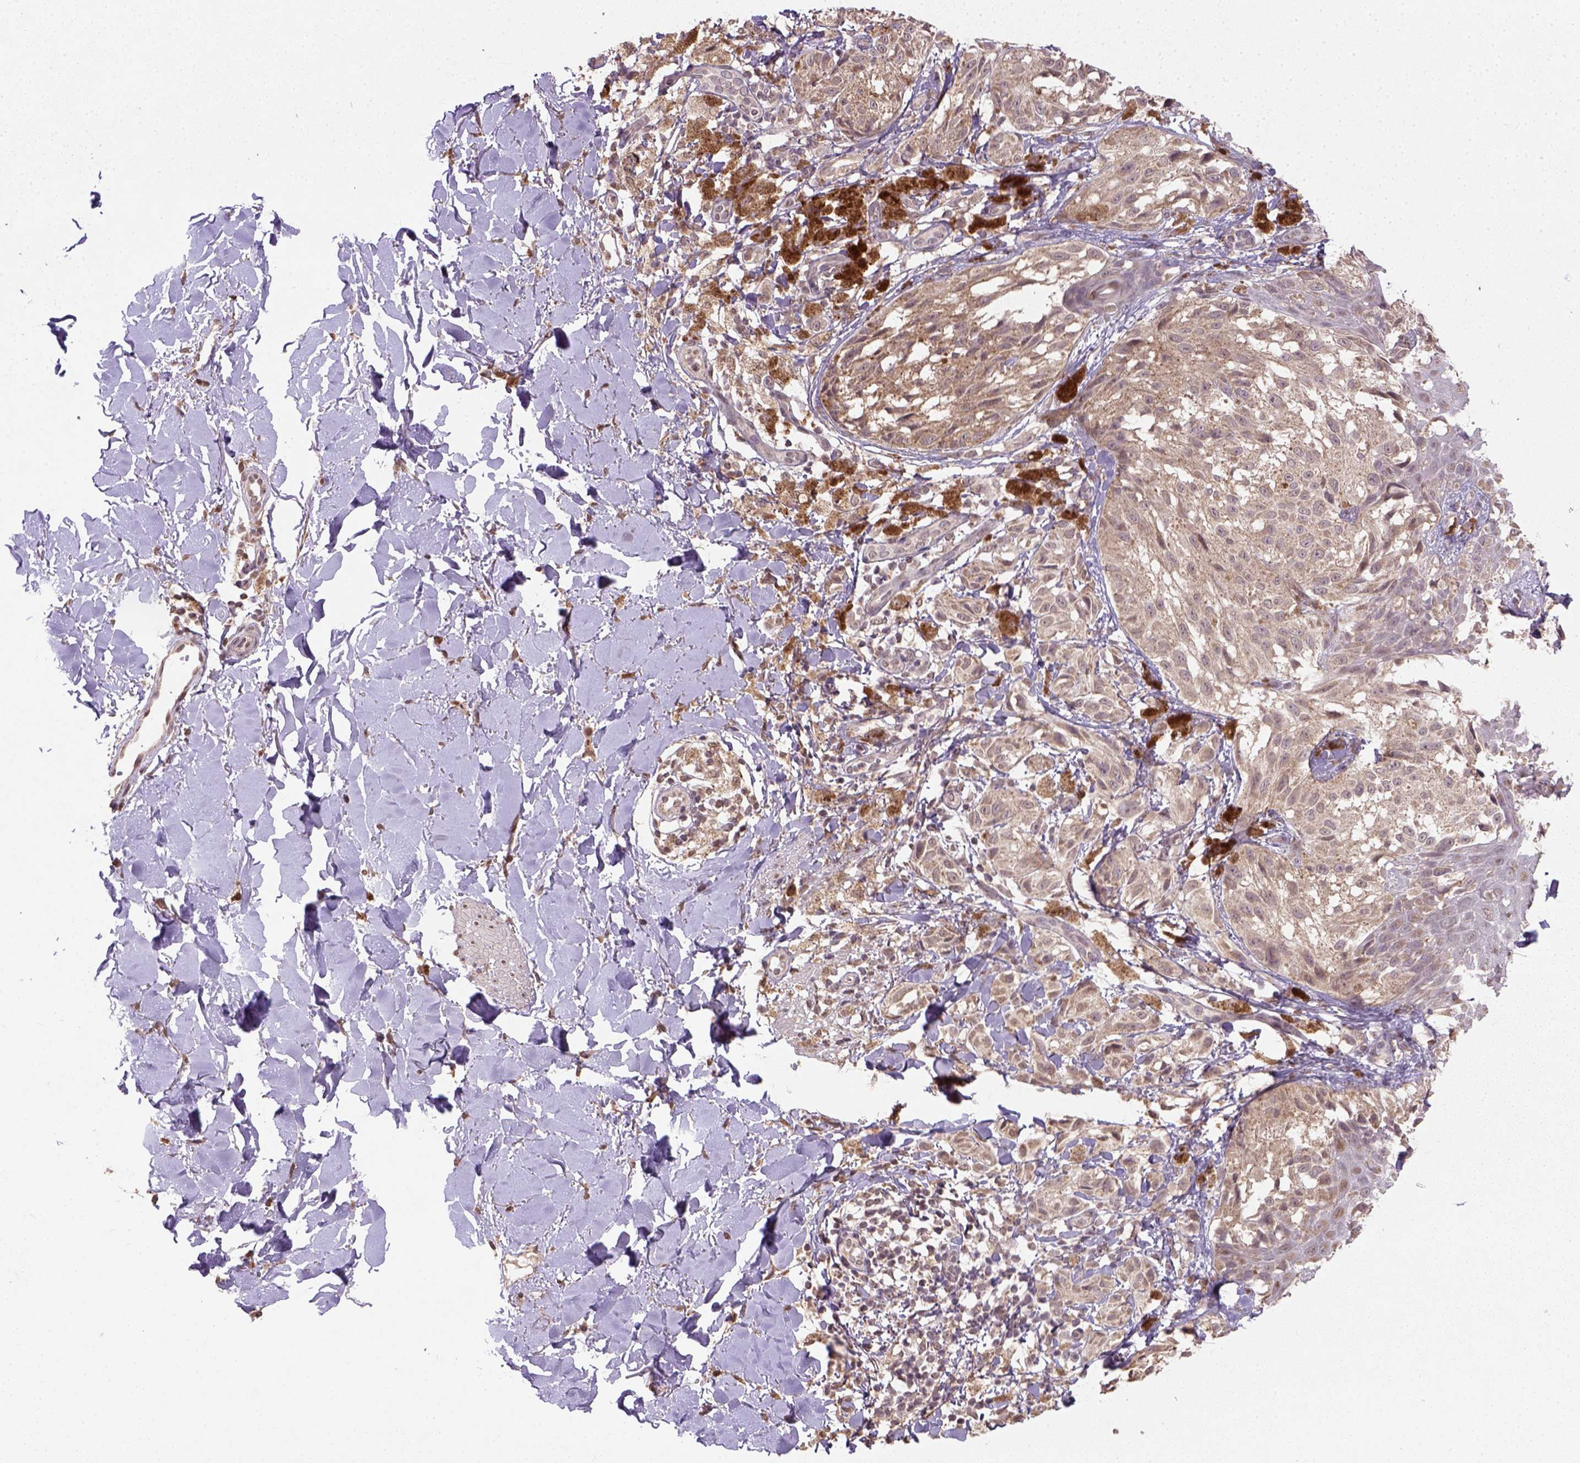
{"staining": {"intensity": "moderate", "quantity": "<25%", "location": "cytoplasmic/membranous"}, "tissue": "melanoma", "cell_type": "Tumor cells", "image_type": "cancer", "snomed": [{"axis": "morphology", "description": "Malignant melanoma, NOS"}, {"axis": "topography", "description": "Skin"}], "caption": "Immunohistochemical staining of human malignant melanoma shows low levels of moderate cytoplasmic/membranous protein expression in about <25% of tumor cells.", "gene": "NUDT10", "patient": {"sex": "male", "age": 36}}